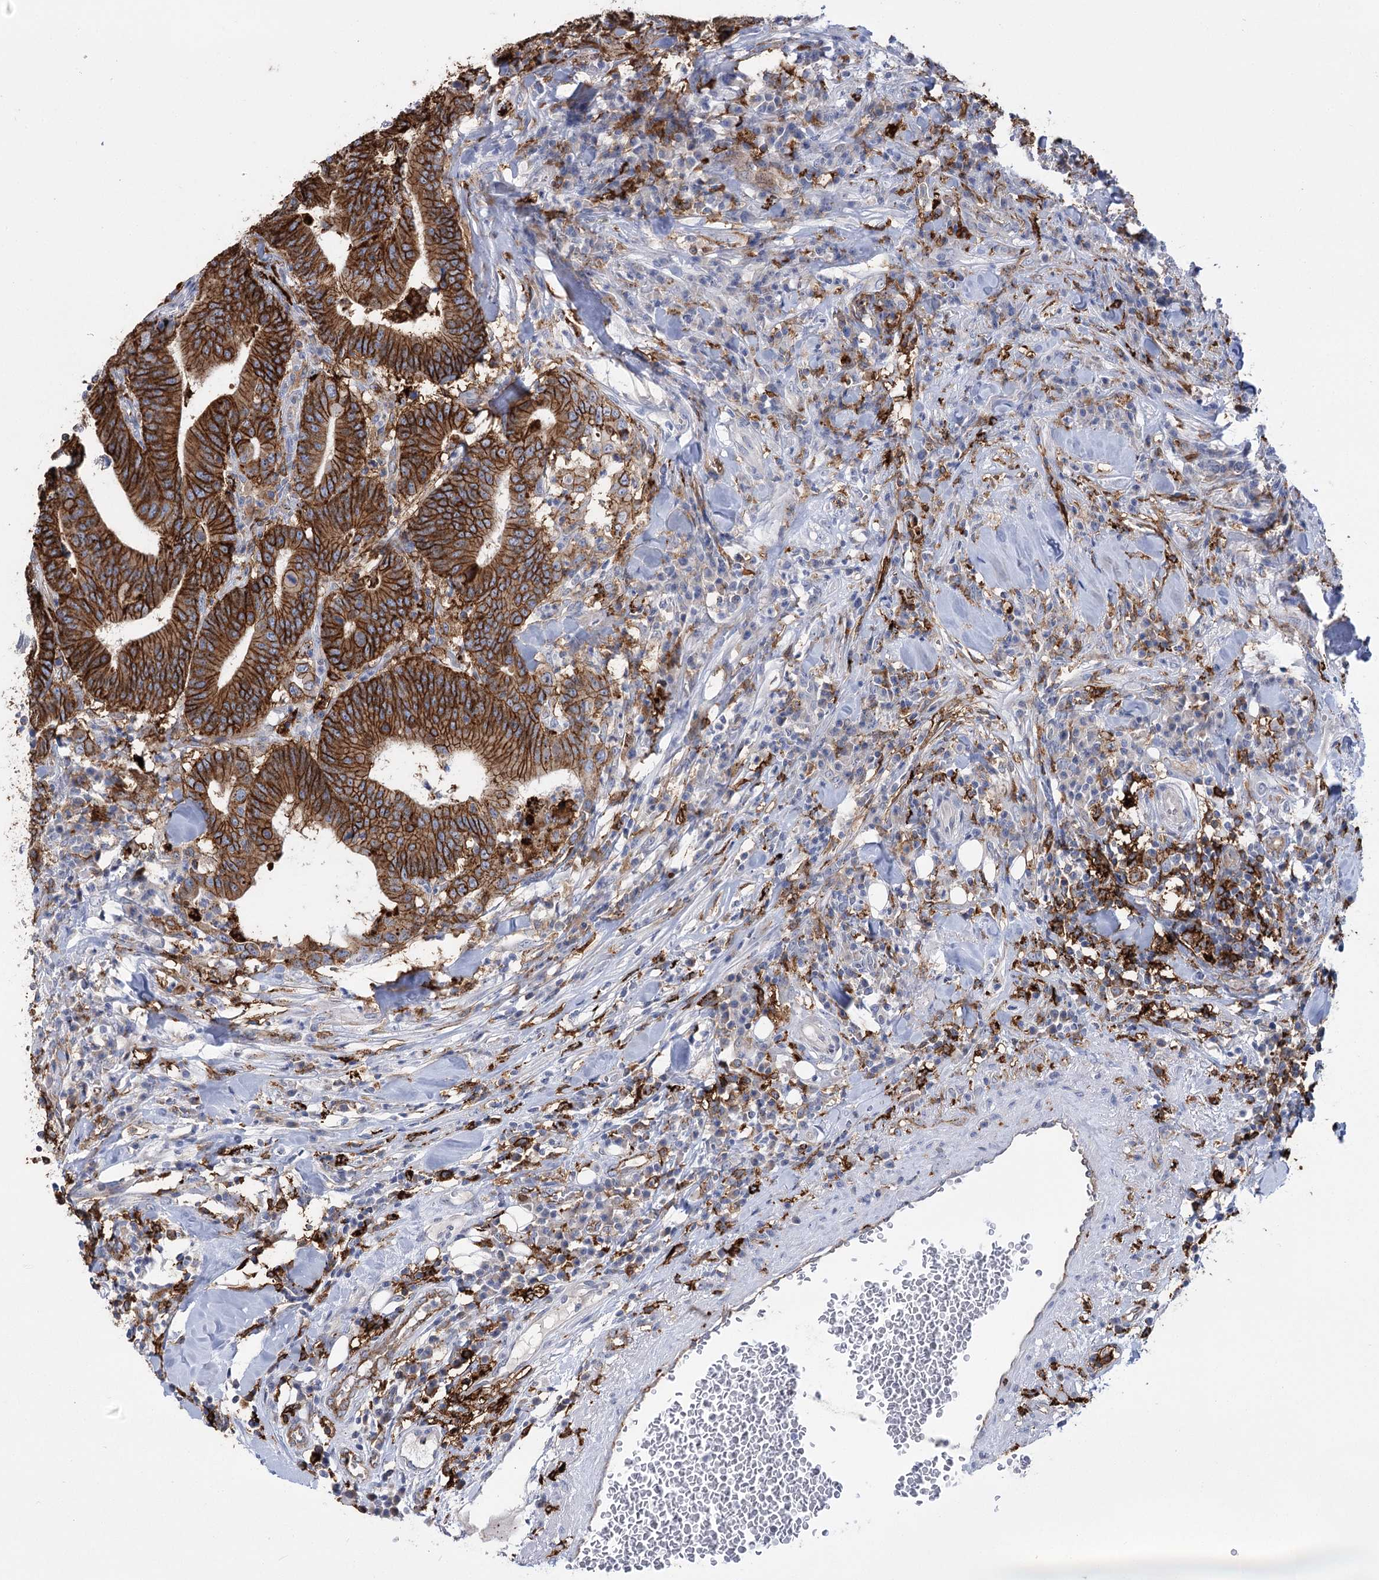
{"staining": {"intensity": "strong", "quantity": ">75%", "location": "cytoplasmic/membranous"}, "tissue": "colorectal cancer", "cell_type": "Tumor cells", "image_type": "cancer", "snomed": [{"axis": "morphology", "description": "Adenocarcinoma, NOS"}, {"axis": "topography", "description": "Colon"}], "caption": "Tumor cells display strong cytoplasmic/membranous staining in approximately >75% of cells in colorectal adenocarcinoma.", "gene": "PIWIL4", "patient": {"sex": "female", "age": 66}}